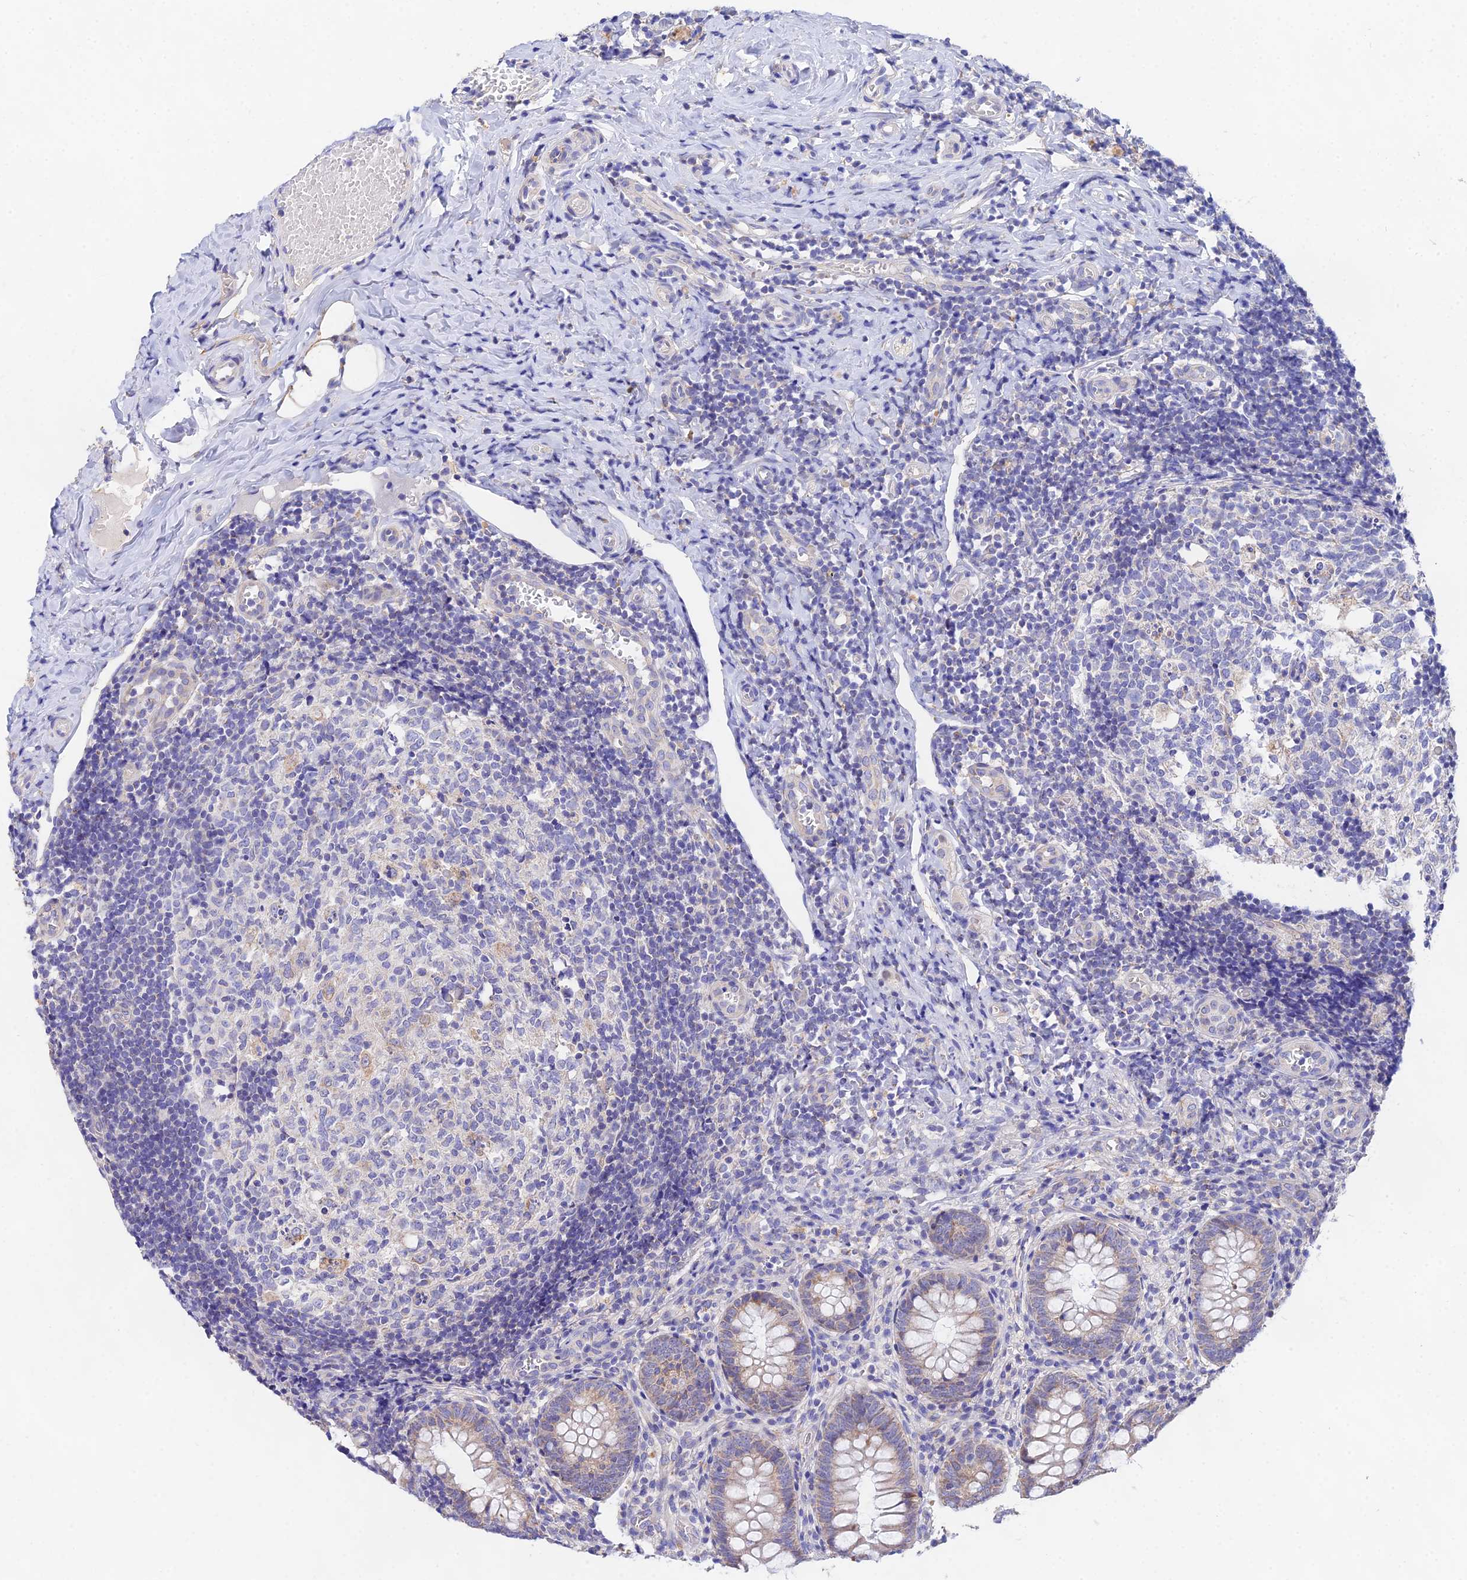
{"staining": {"intensity": "weak", "quantity": "<25%", "location": "cytoplasmic/membranous"}, "tissue": "appendix", "cell_type": "Glandular cells", "image_type": "normal", "snomed": [{"axis": "morphology", "description": "Normal tissue, NOS"}, {"axis": "topography", "description": "Appendix"}], "caption": "The histopathology image reveals no staining of glandular cells in benign appendix.", "gene": "PPP2R2A", "patient": {"sex": "male", "age": 8}}